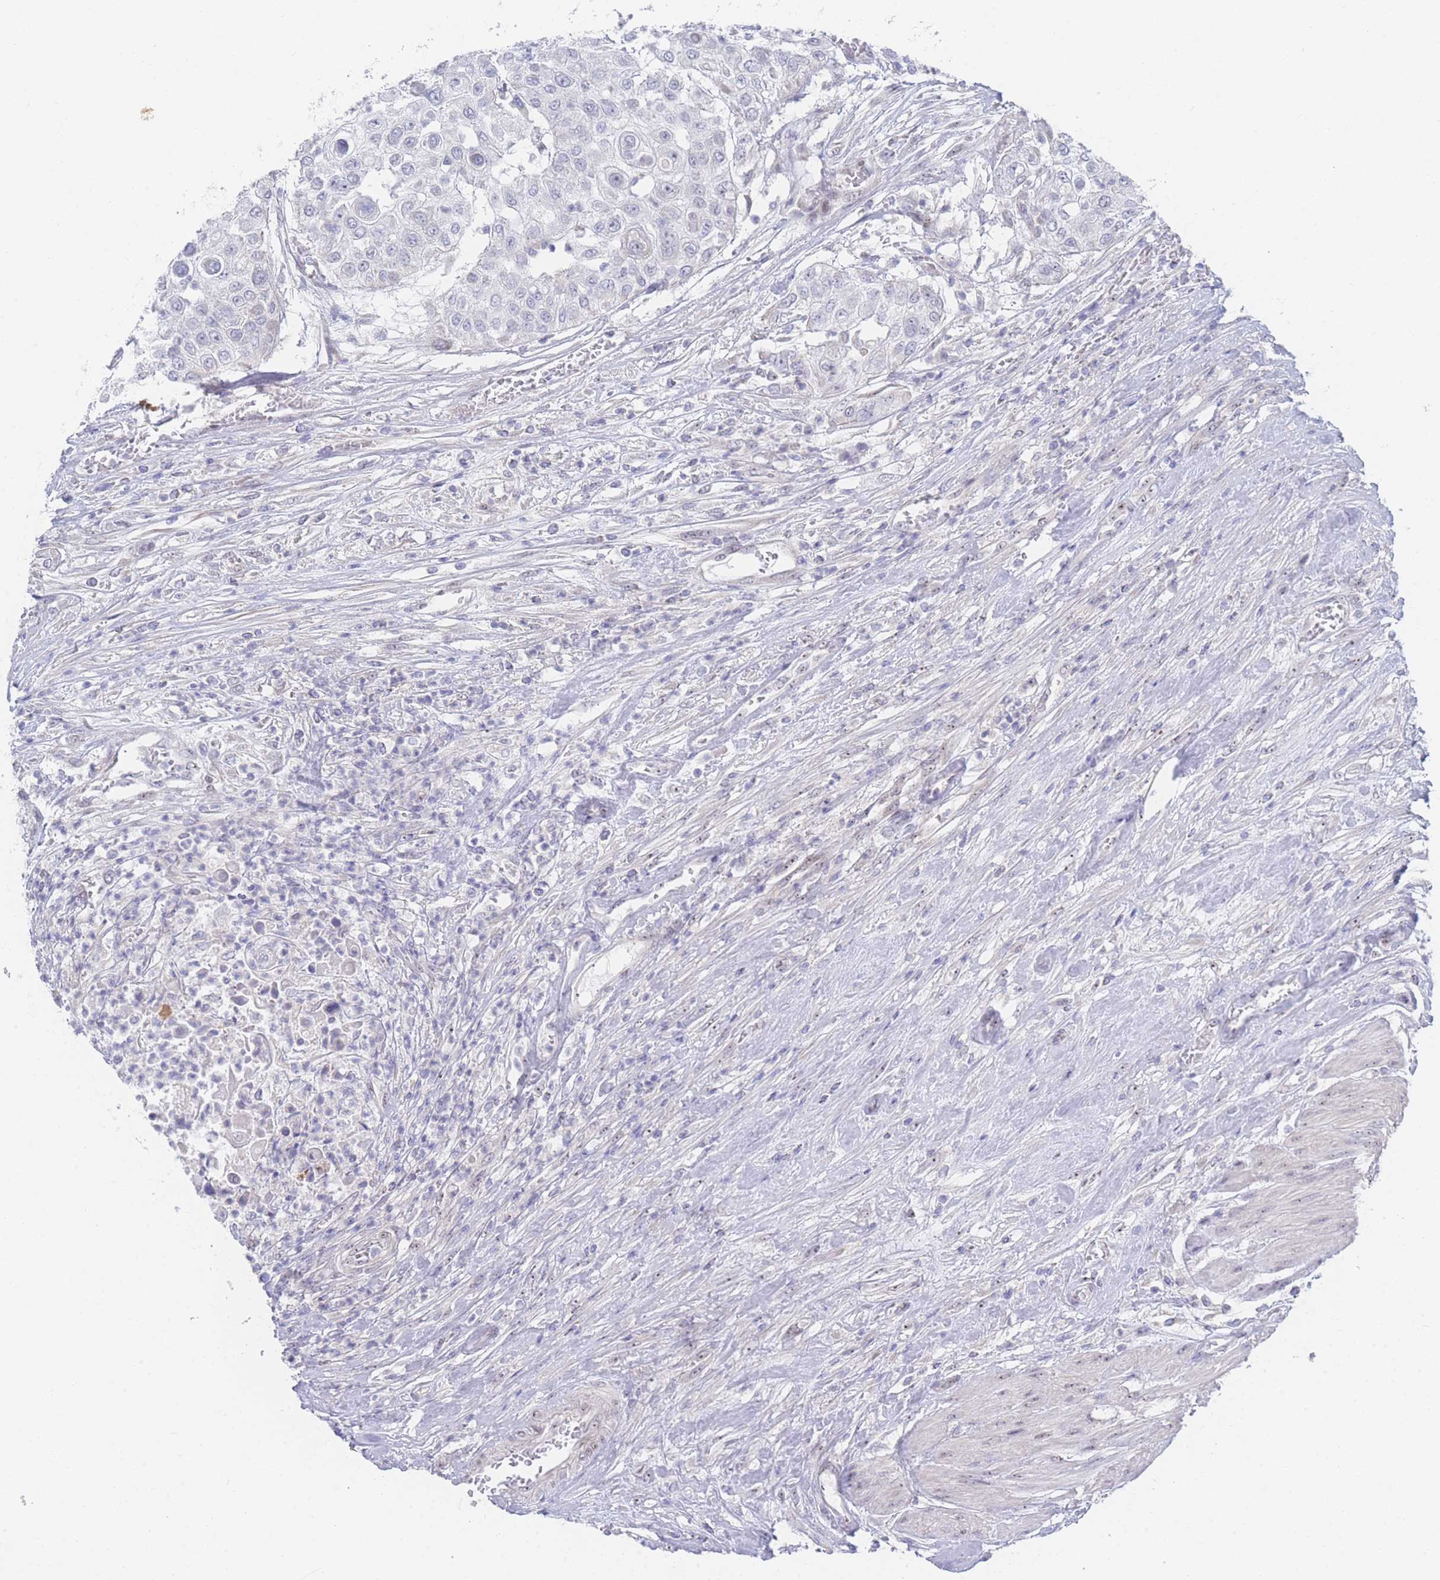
{"staining": {"intensity": "negative", "quantity": "none", "location": "none"}, "tissue": "urothelial cancer", "cell_type": "Tumor cells", "image_type": "cancer", "snomed": [{"axis": "morphology", "description": "Urothelial carcinoma, High grade"}, {"axis": "topography", "description": "Urinary bladder"}], "caption": "Immunohistochemistry photomicrograph of neoplastic tissue: urothelial carcinoma (high-grade) stained with DAB shows no significant protein positivity in tumor cells.", "gene": "ZNF142", "patient": {"sex": "female", "age": 79}}